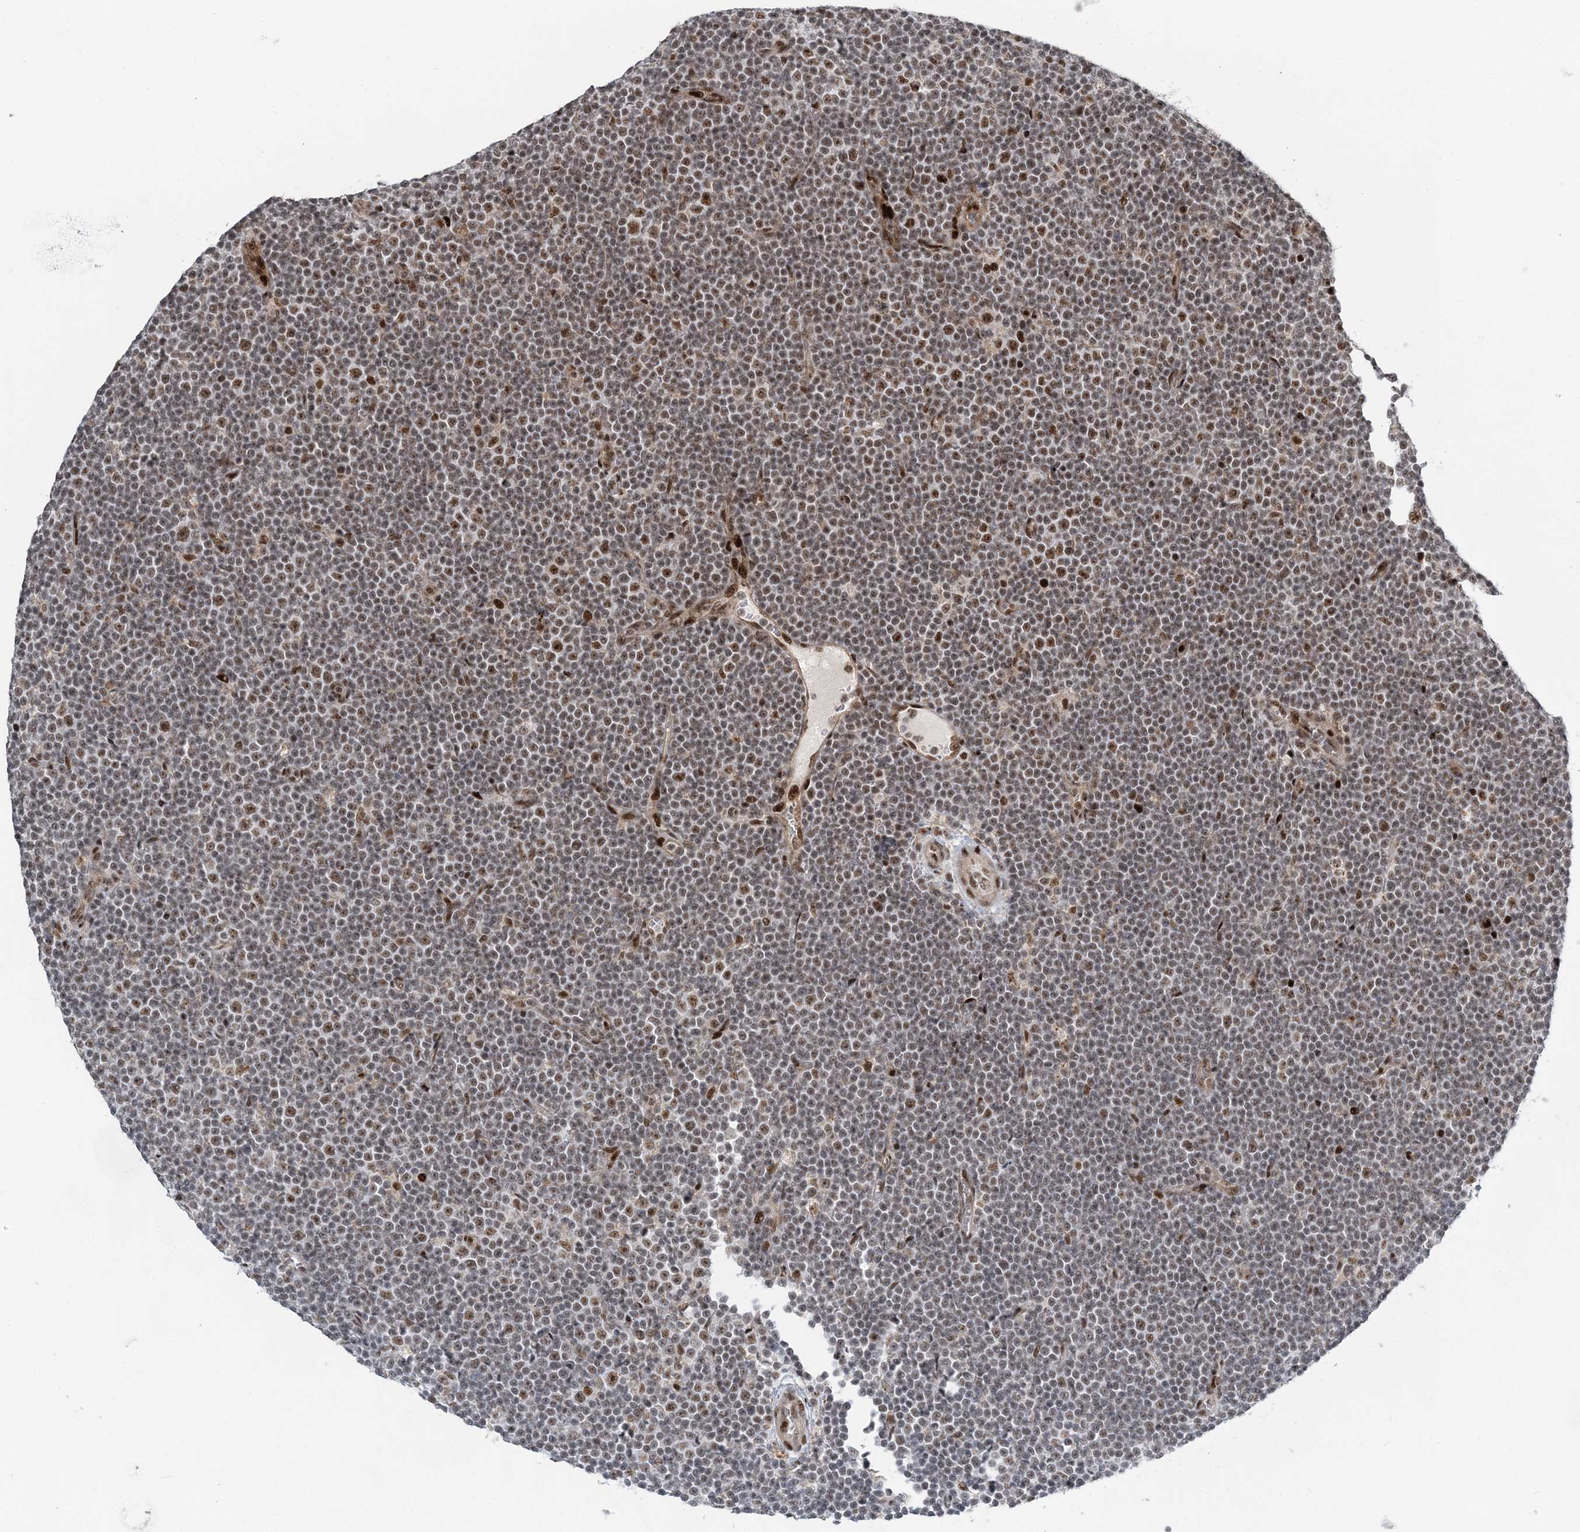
{"staining": {"intensity": "moderate", "quantity": ">75%", "location": "nuclear"}, "tissue": "lymphoma", "cell_type": "Tumor cells", "image_type": "cancer", "snomed": [{"axis": "morphology", "description": "Malignant lymphoma, non-Hodgkin's type, Low grade"}, {"axis": "topography", "description": "Lymph node"}], "caption": "An image showing moderate nuclear staining in about >75% of tumor cells in malignant lymphoma, non-Hodgkin's type (low-grade), as visualized by brown immunohistochemical staining.", "gene": "CWC22", "patient": {"sex": "female", "age": 67}}